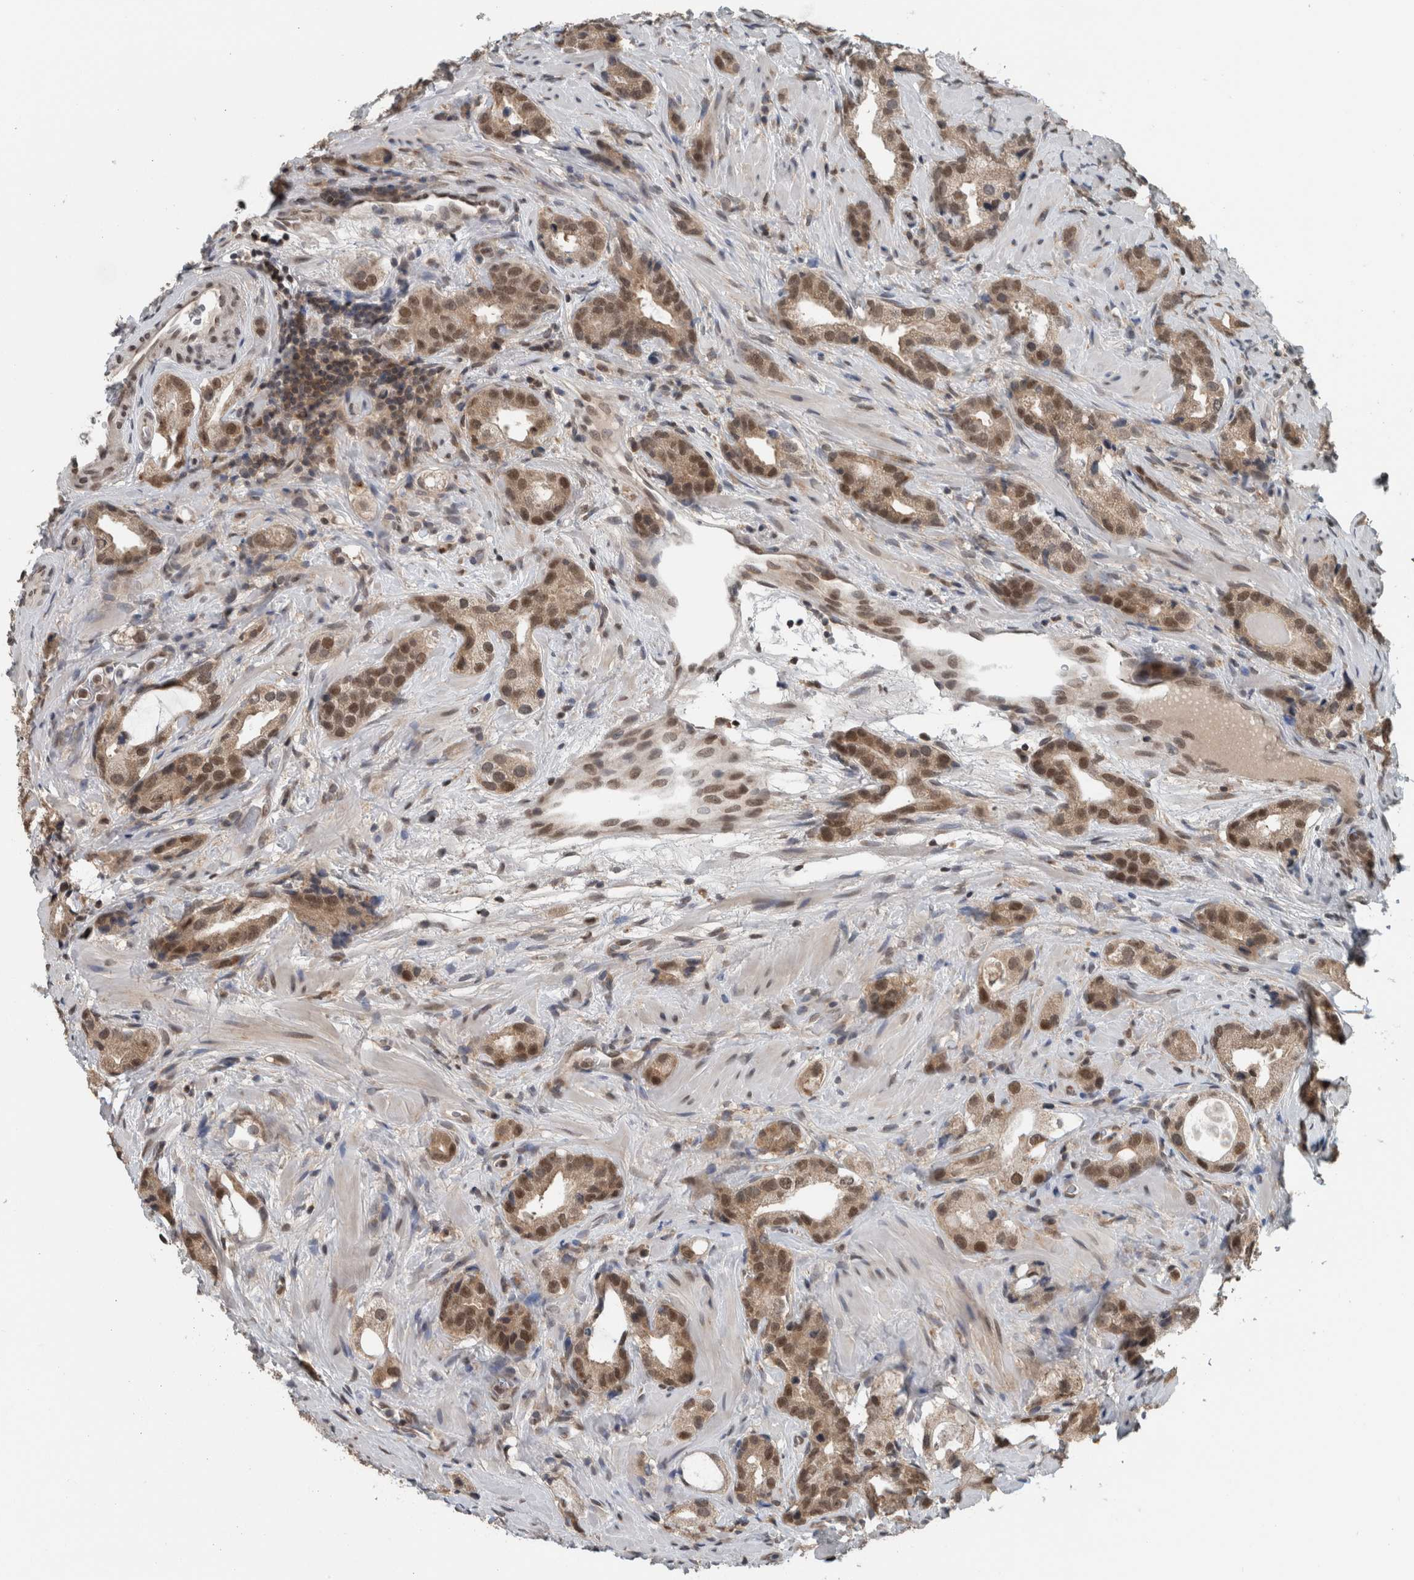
{"staining": {"intensity": "moderate", "quantity": ">75%", "location": "nuclear"}, "tissue": "prostate cancer", "cell_type": "Tumor cells", "image_type": "cancer", "snomed": [{"axis": "morphology", "description": "Adenocarcinoma, High grade"}, {"axis": "topography", "description": "Prostate"}], "caption": "DAB immunohistochemical staining of prostate cancer (adenocarcinoma (high-grade)) shows moderate nuclear protein expression in approximately >75% of tumor cells. The staining was performed using DAB, with brown indicating positive protein expression. Nuclei are stained blue with hematoxylin.", "gene": "SPAG7", "patient": {"sex": "male", "age": 63}}